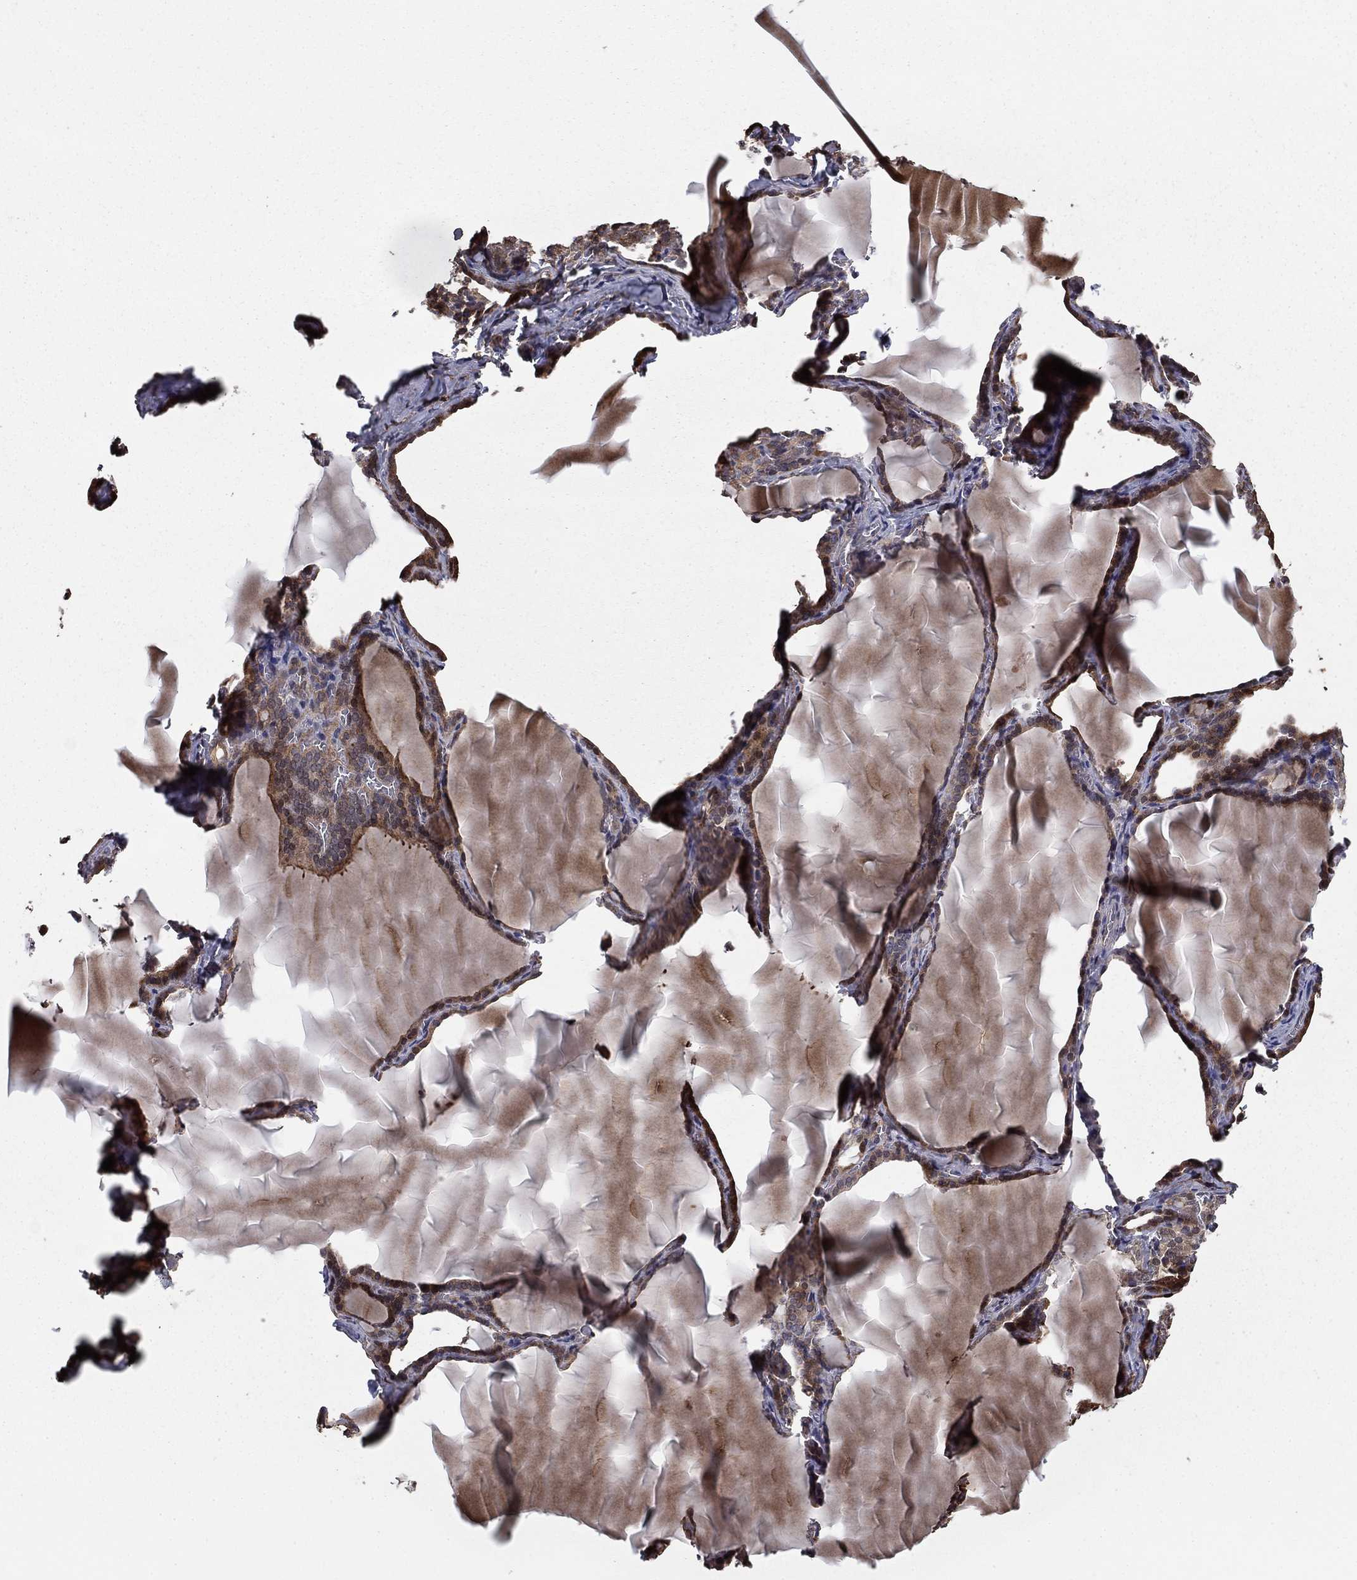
{"staining": {"intensity": "moderate", "quantity": "25%-75%", "location": "cytoplasmic/membranous,nuclear"}, "tissue": "thyroid gland", "cell_type": "Glandular cells", "image_type": "normal", "snomed": [{"axis": "morphology", "description": "Normal tissue, NOS"}, {"axis": "morphology", "description": "Hyperplasia, NOS"}, {"axis": "topography", "description": "Thyroid gland"}], "caption": "IHC histopathology image of benign thyroid gland: human thyroid gland stained using immunohistochemistry displays medium levels of moderate protein expression localized specifically in the cytoplasmic/membranous,nuclear of glandular cells, appearing as a cytoplasmic/membranous,nuclear brown color.", "gene": "GYG1", "patient": {"sex": "female", "age": 27}}